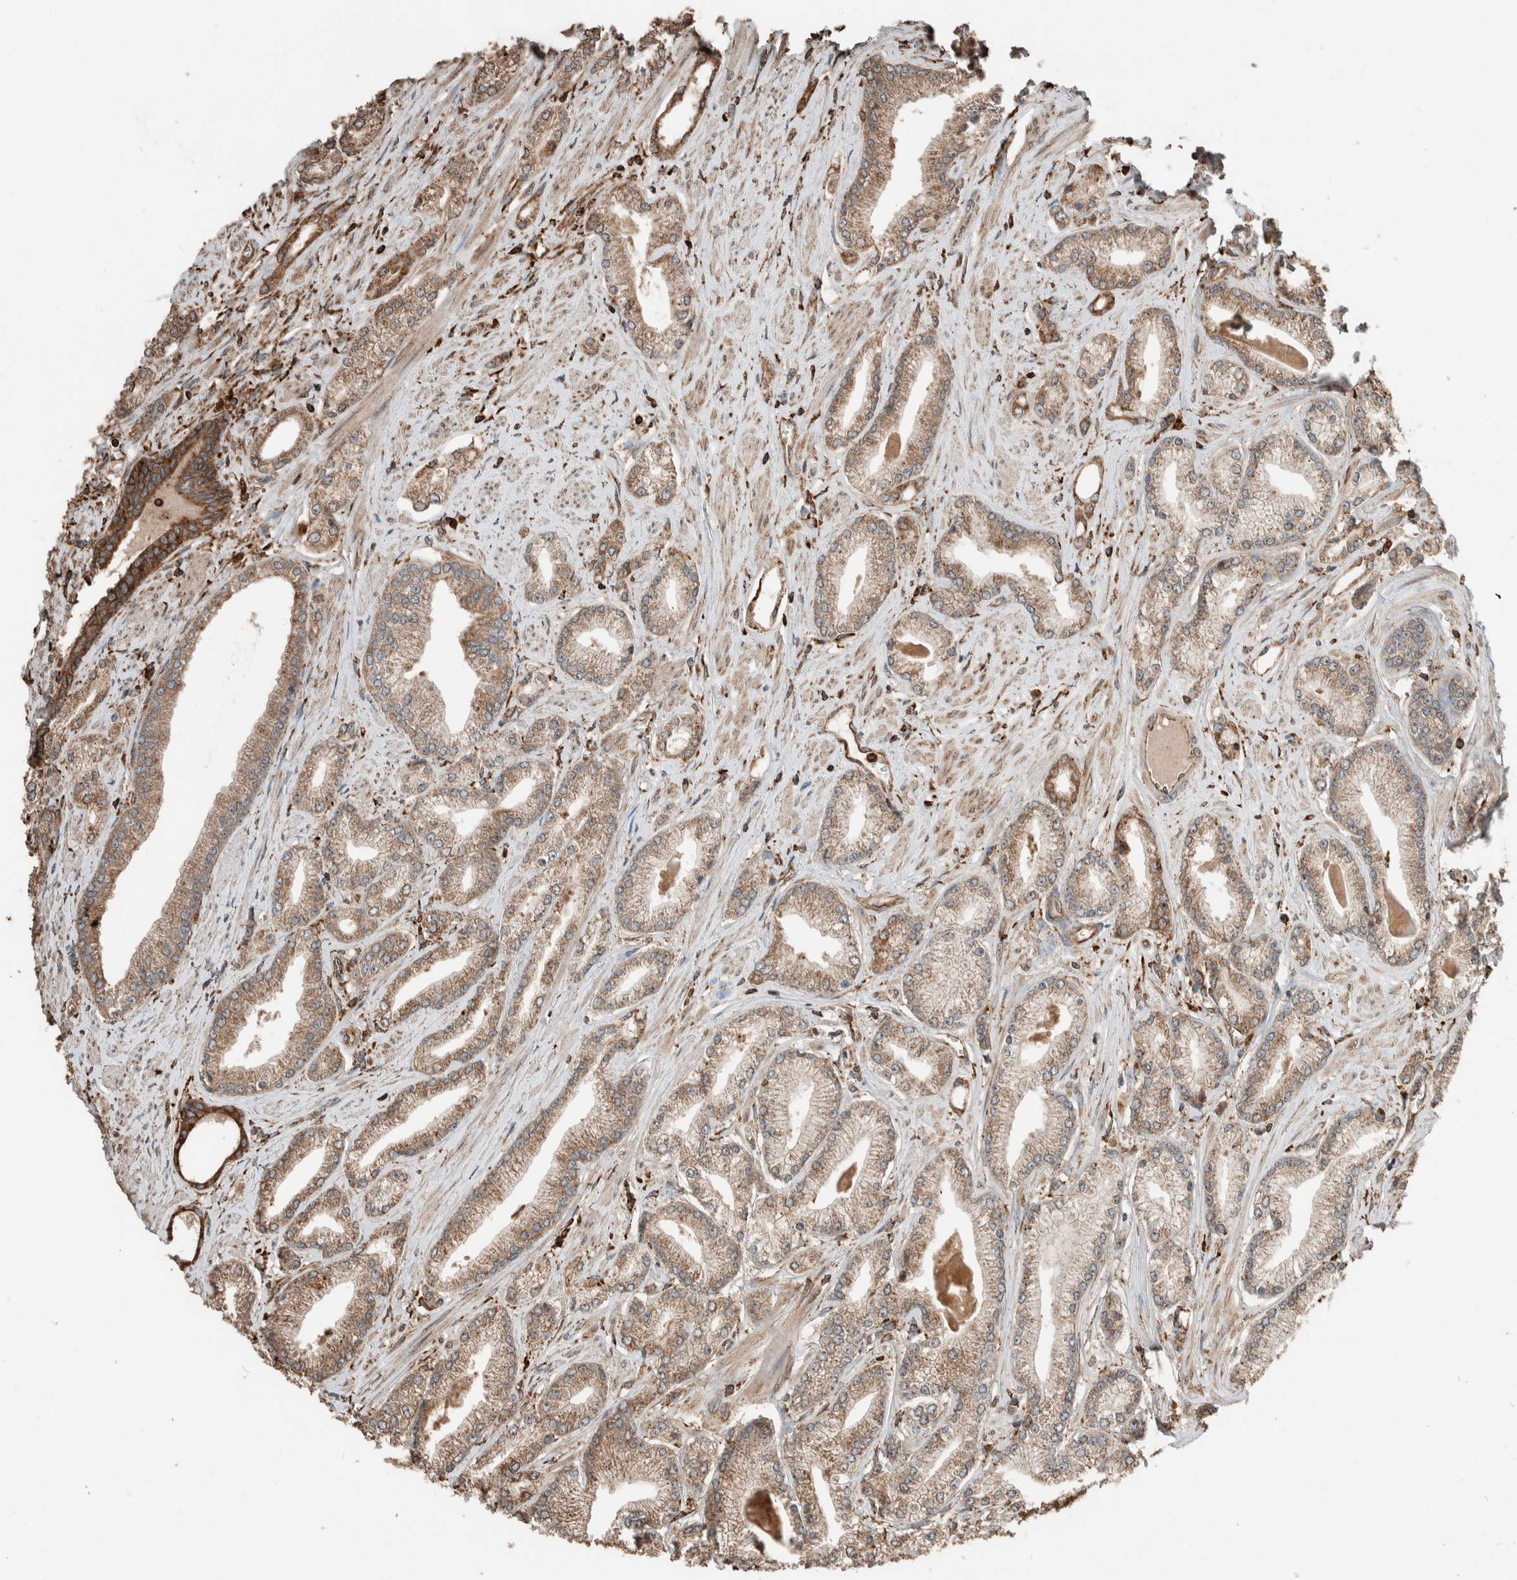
{"staining": {"intensity": "weak", "quantity": ">75%", "location": "cytoplasmic/membranous"}, "tissue": "prostate cancer", "cell_type": "Tumor cells", "image_type": "cancer", "snomed": [{"axis": "morphology", "description": "Adenocarcinoma, Low grade"}, {"axis": "topography", "description": "Prostate"}], "caption": "Prostate cancer (adenocarcinoma (low-grade)) stained for a protein (brown) shows weak cytoplasmic/membranous positive expression in about >75% of tumor cells.", "gene": "ERAP2", "patient": {"sex": "male", "age": 62}}